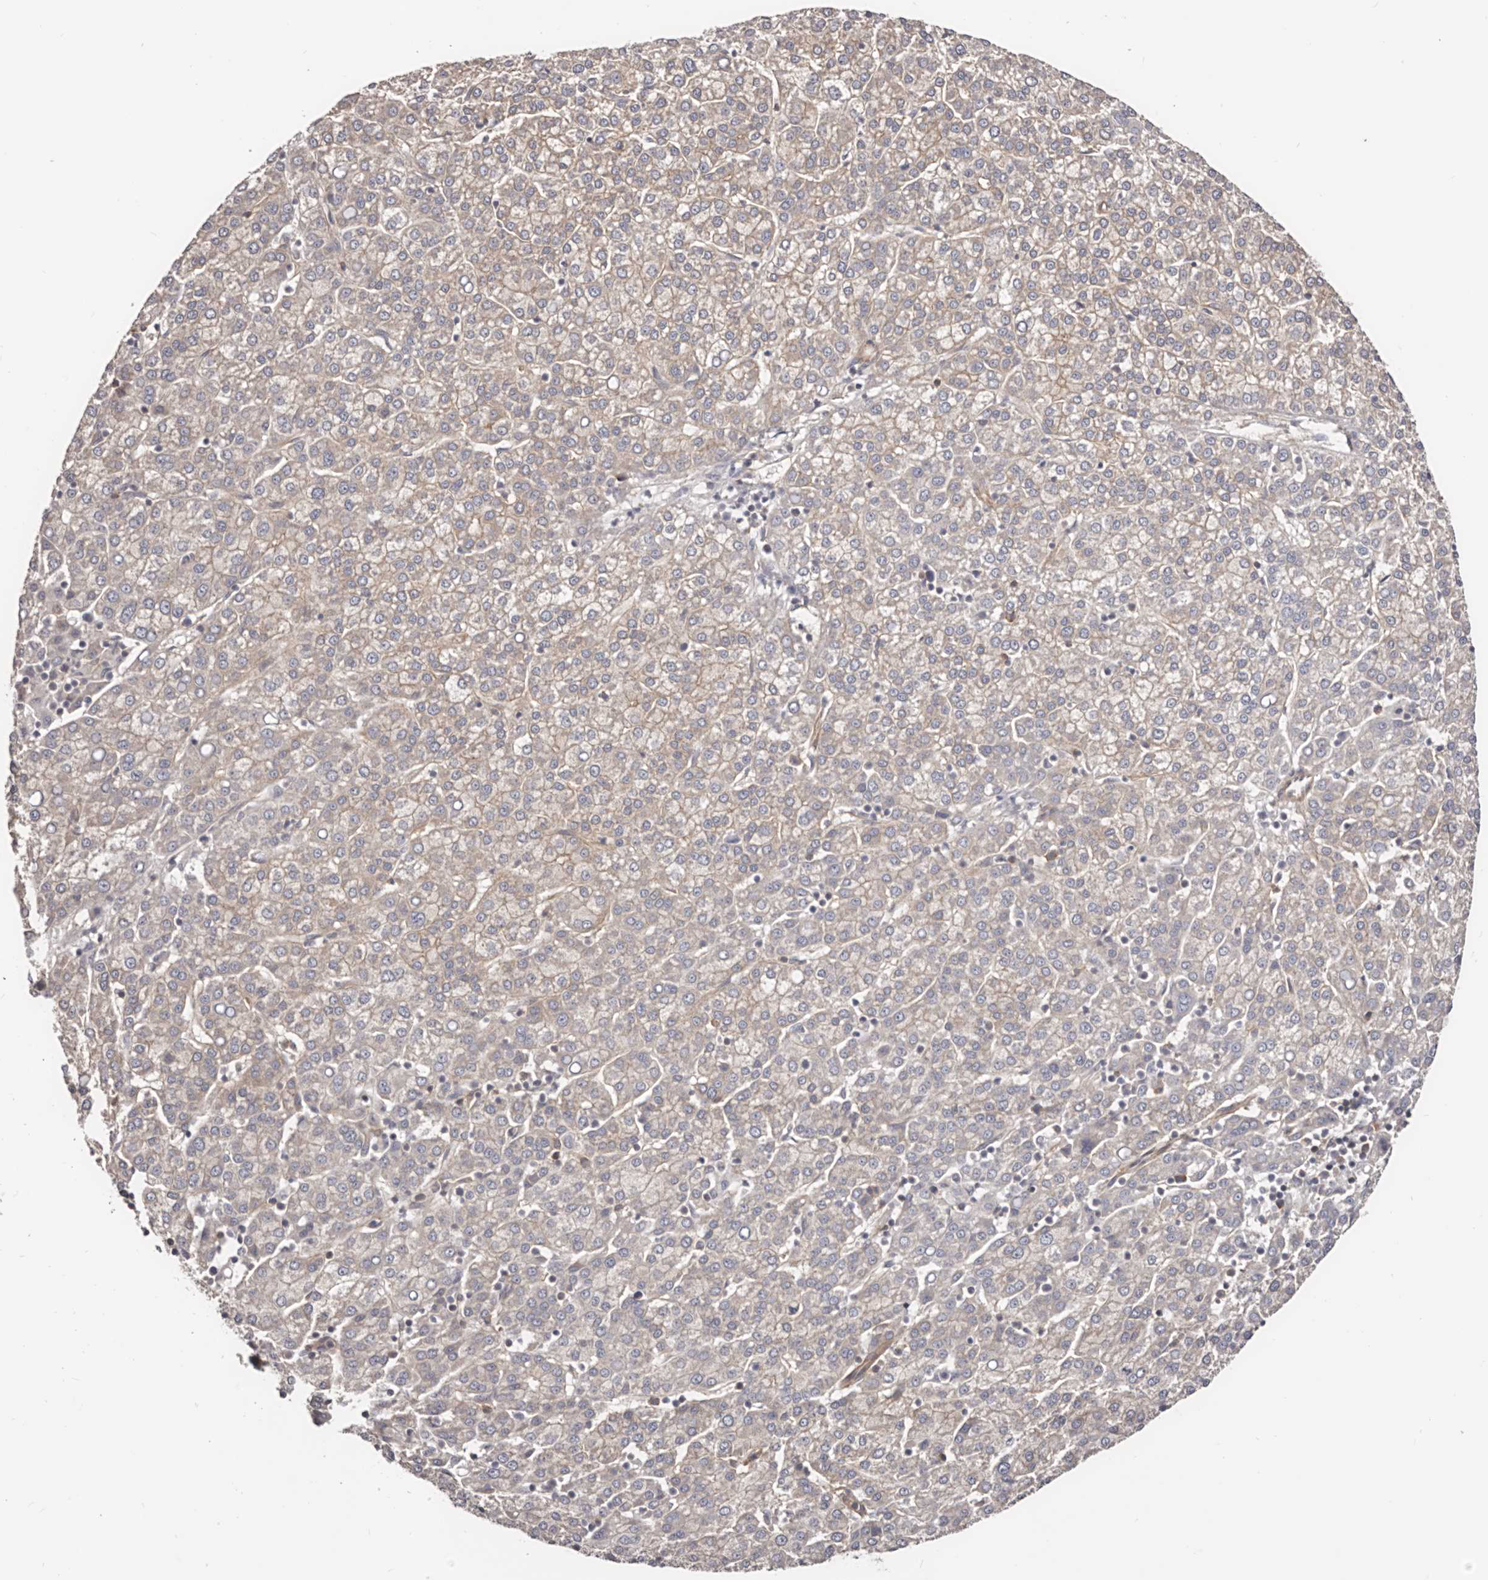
{"staining": {"intensity": "negative", "quantity": "none", "location": "none"}, "tissue": "liver cancer", "cell_type": "Tumor cells", "image_type": "cancer", "snomed": [{"axis": "morphology", "description": "Carcinoma, Hepatocellular, NOS"}, {"axis": "topography", "description": "Liver"}], "caption": "Histopathology image shows no significant protein expression in tumor cells of liver hepatocellular carcinoma.", "gene": "DMRT2", "patient": {"sex": "female", "age": 58}}